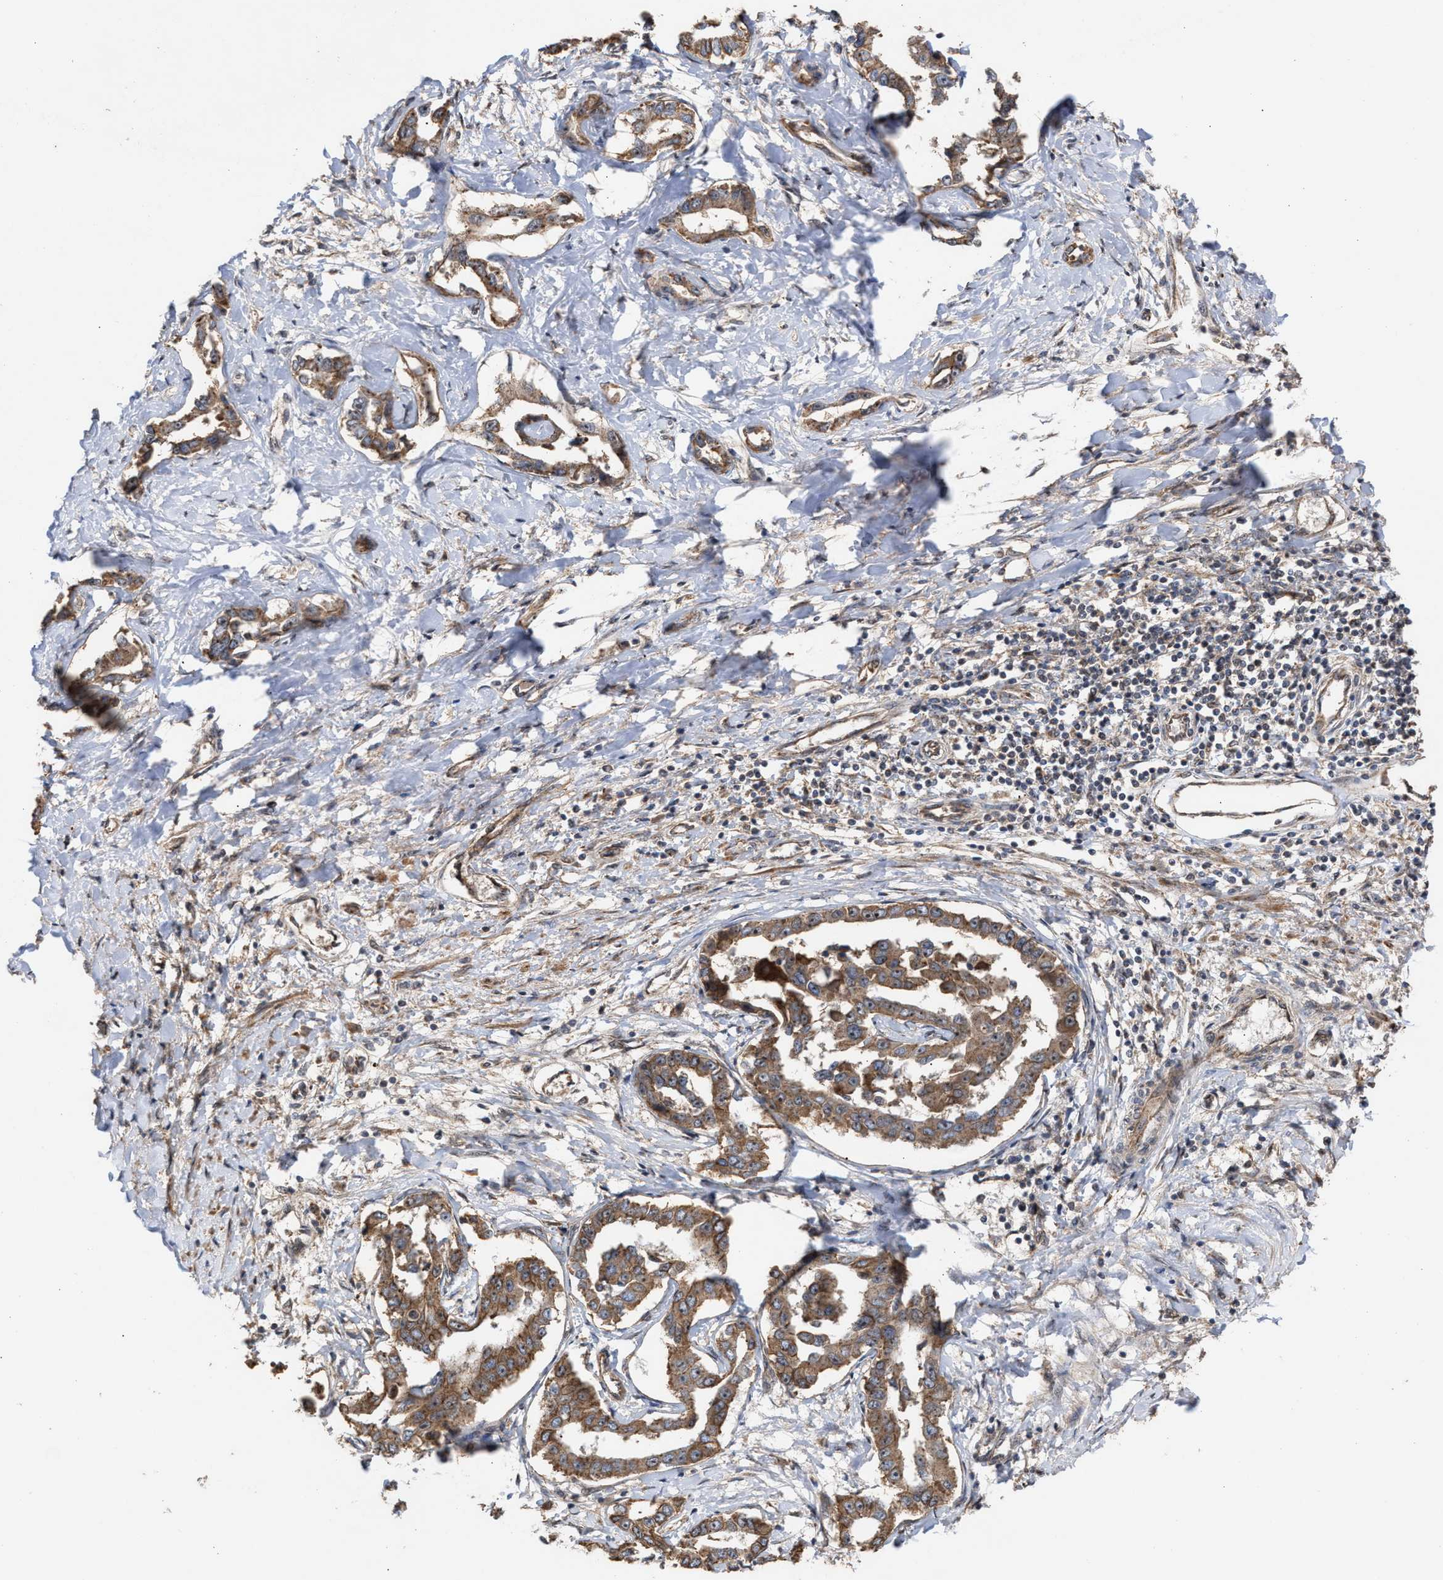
{"staining": {"intensity": "moderate", "quantity": ">75%", "location": "cytoplasmic/membranous"}, "tissue": "liver cancer", "cell_type": "Tumor cells", "image_type": "cancer", "snomed": [{"axis": "morphology", "description": "Cholangiocarcinoma"}, {"axis": "topography", "description": "Liver"}], "caption": "The micrograph exhibits immunohistochemical staining of liver cancer (cholangiocarcinoma). There is moderate cytoplasmic/membranous positivity is identified in approximately >75% of tumor cells. (Stains: DAB in brown, nuclei in blue, Microscopy: brightfield microscopy at high magnification).", "gene": "EXOSC2", "patient": {"sex": "male", "age": 59}}